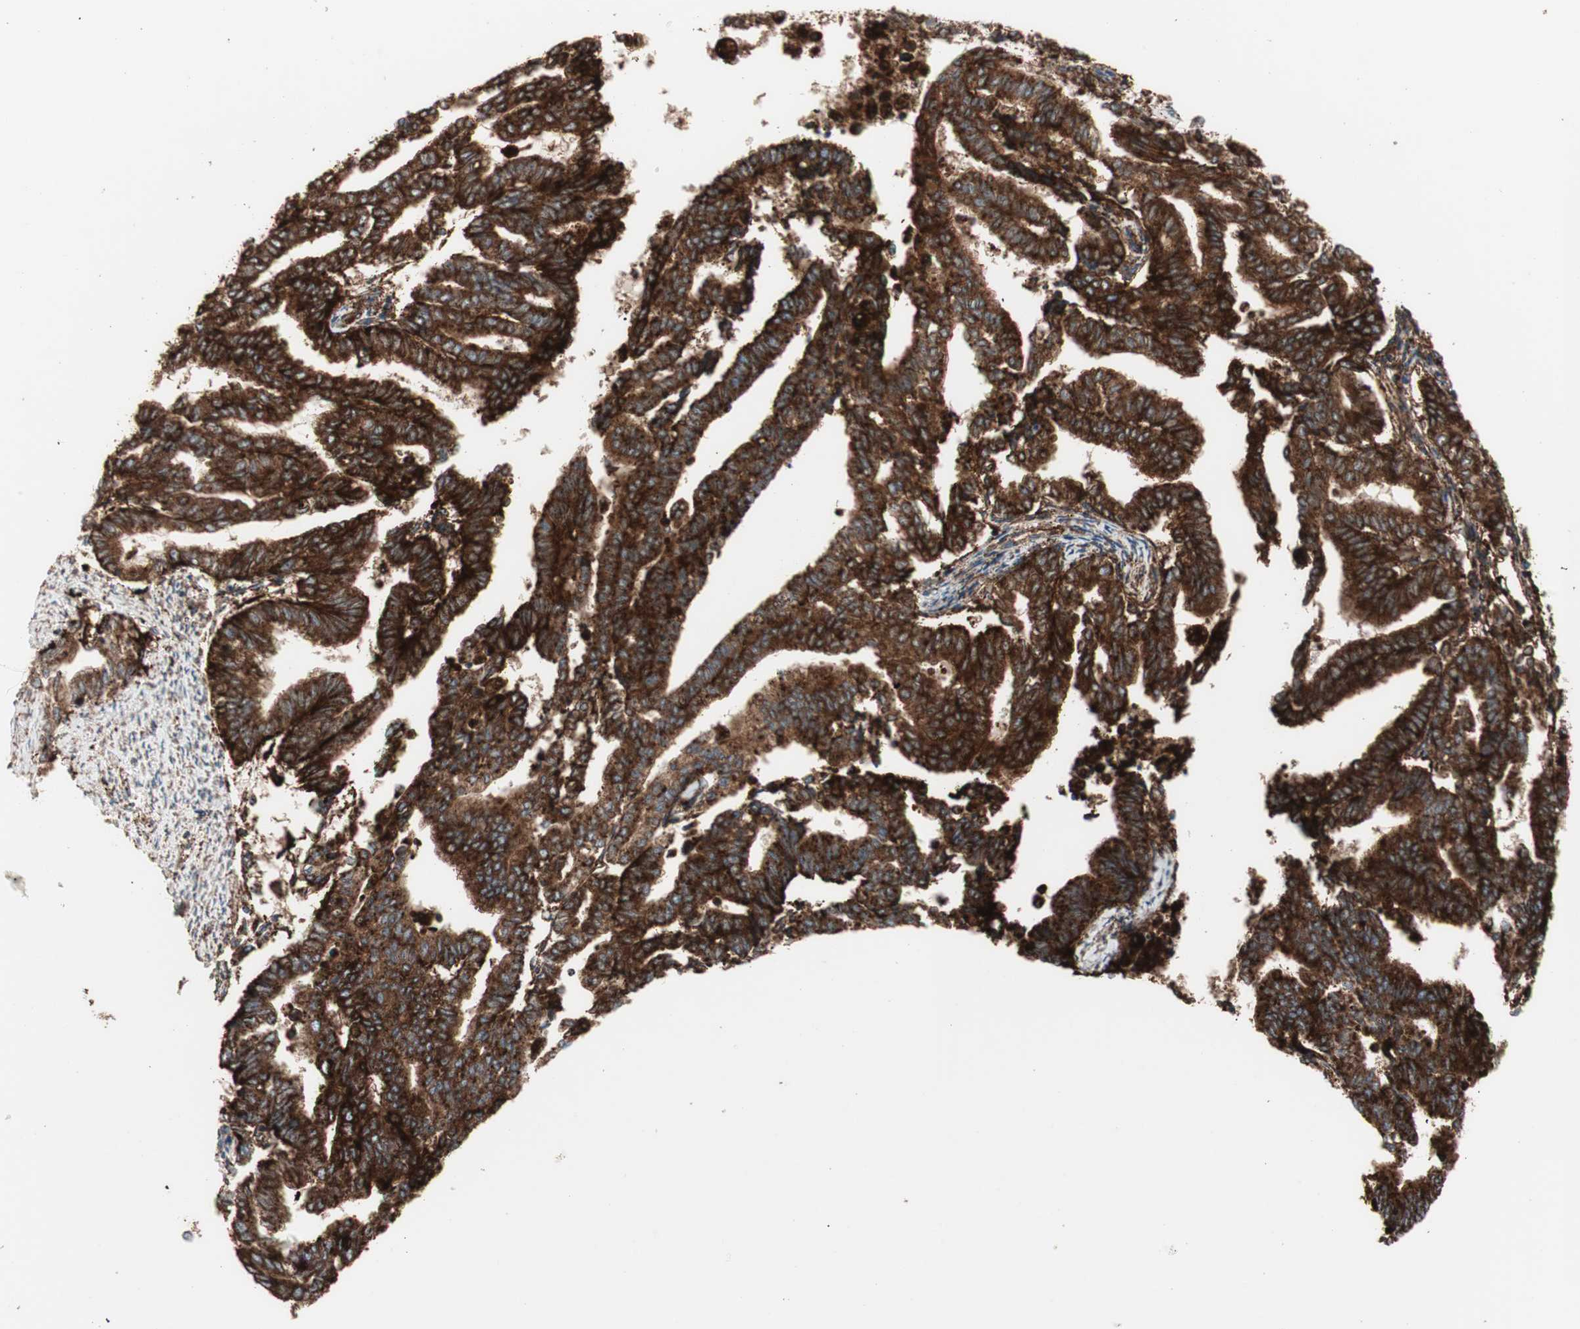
{"staining": {"intensity": "strong", "quantity": ">75%", "location": "cytoplasmic/membranous"}, "tissue": "endometrial cancer", "cell_type": "Tumor cells", "image_type": "cancer", "snomed": [{"axis": "morphology", "description": "Adenocarcinoma, NOS"}, {"axis": "topography", "description": "Endometrium"}], "caption": "Brown immunohistochemical staining in adenocarcinoma (endometrial) displays strong cytoplasmic/membranous staining in approximately >75% of tumor cells.", "gene": "LAMP1", "patient": {"sex": "female", "age": 79}}